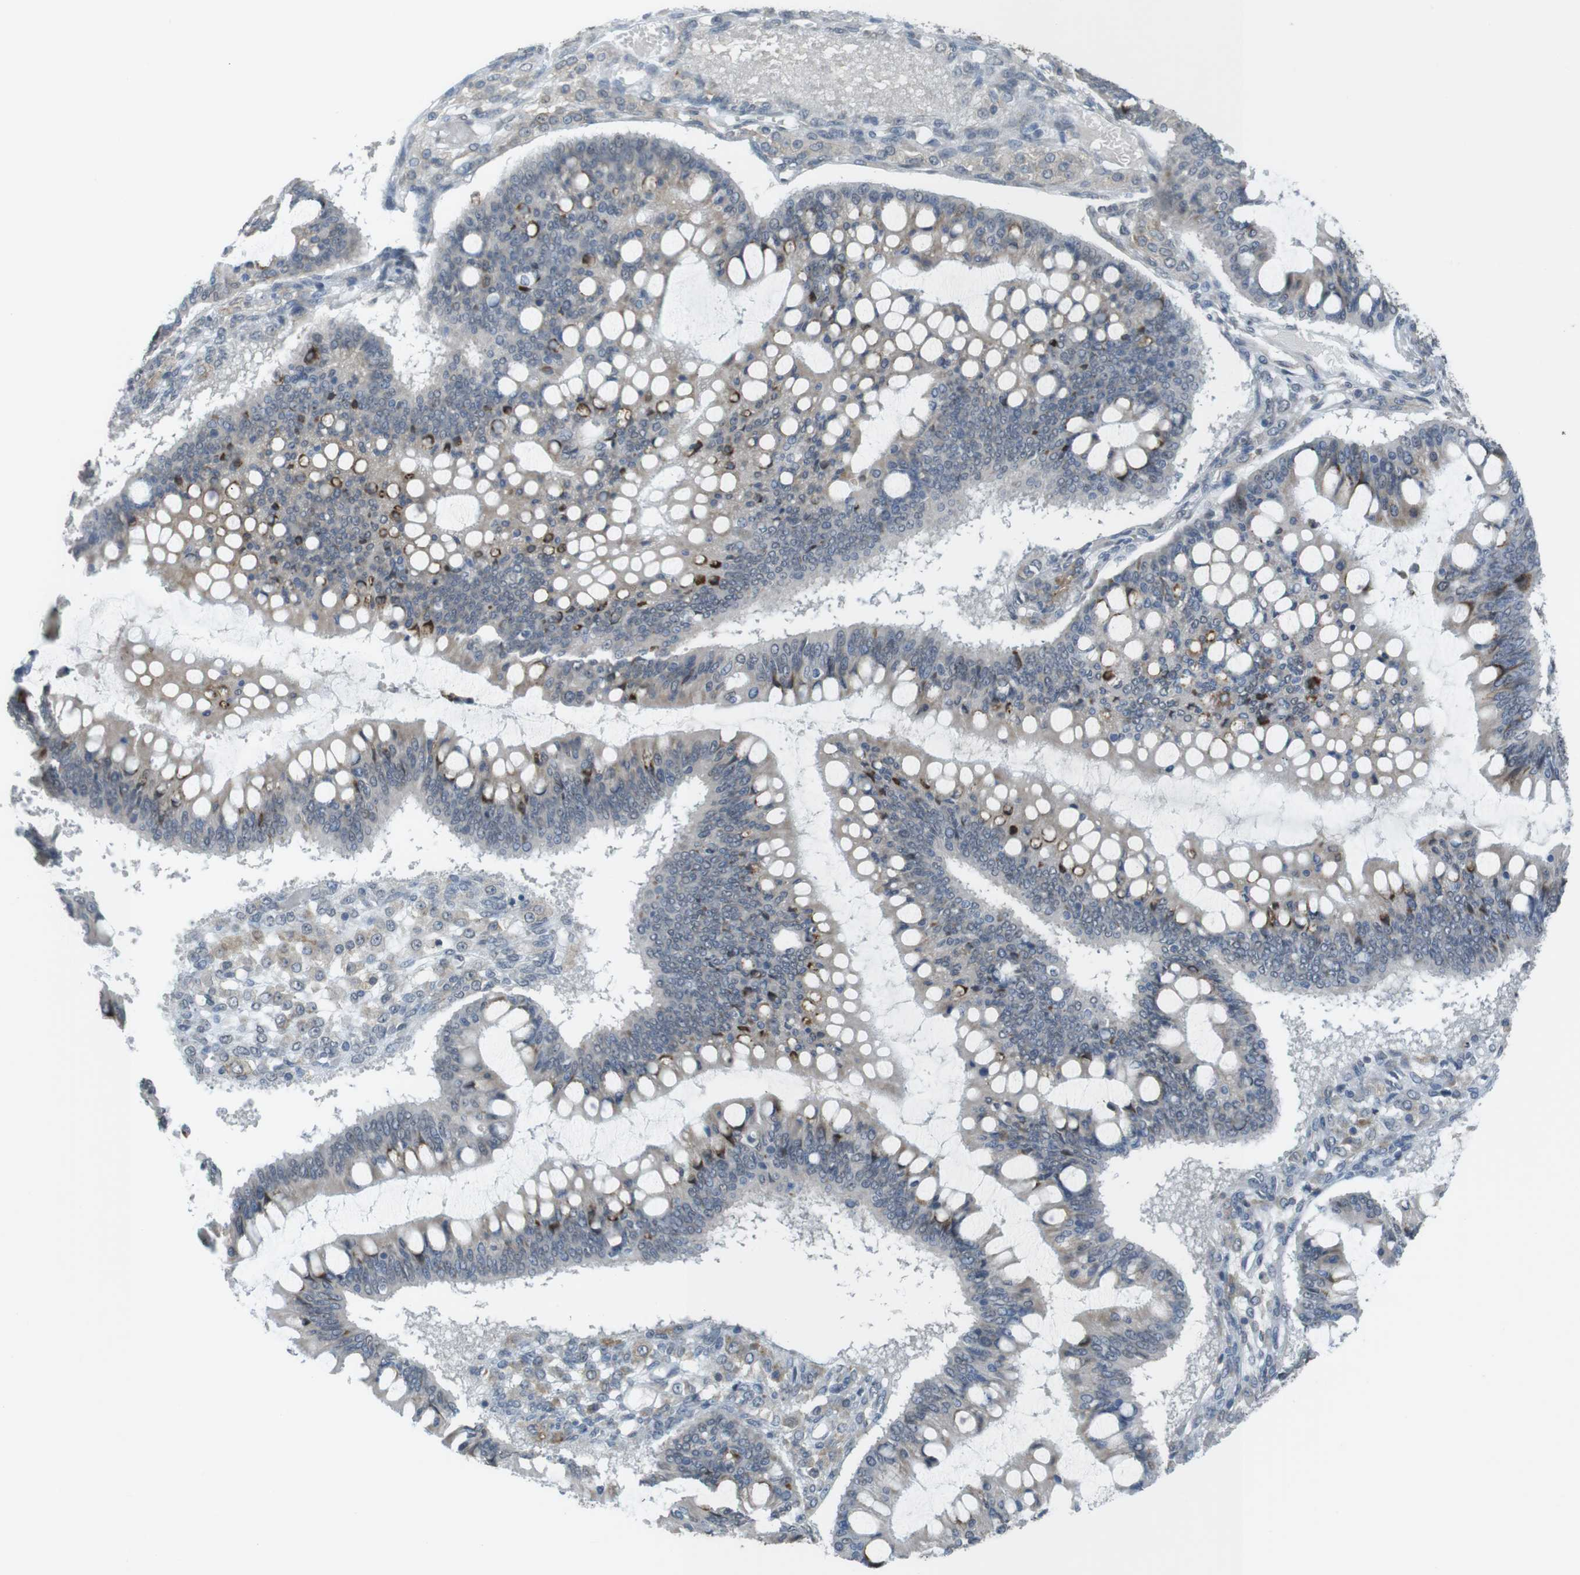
{"staining": {"intensity": "strong", "quantity": "<25%", "location": "cytoplasmic/membranous"}, "tissue": "ovarian cancer", "cell_type": "Tumor cells", "image_type": "cancer", "snomed": [{"axis": "morphology", "description": "Cystadenocarcinoma, mucinous, NOS"}, {"axis": "topography", "description": "Ovary"}], "caption": "Protein expression analysis of human ovarian cancer reveals strong cytoplasmic/membranous expression in approximately <25% of tumor cells.", "gene": "FZD10", "patient": {"sex": "female", "age": 73}}